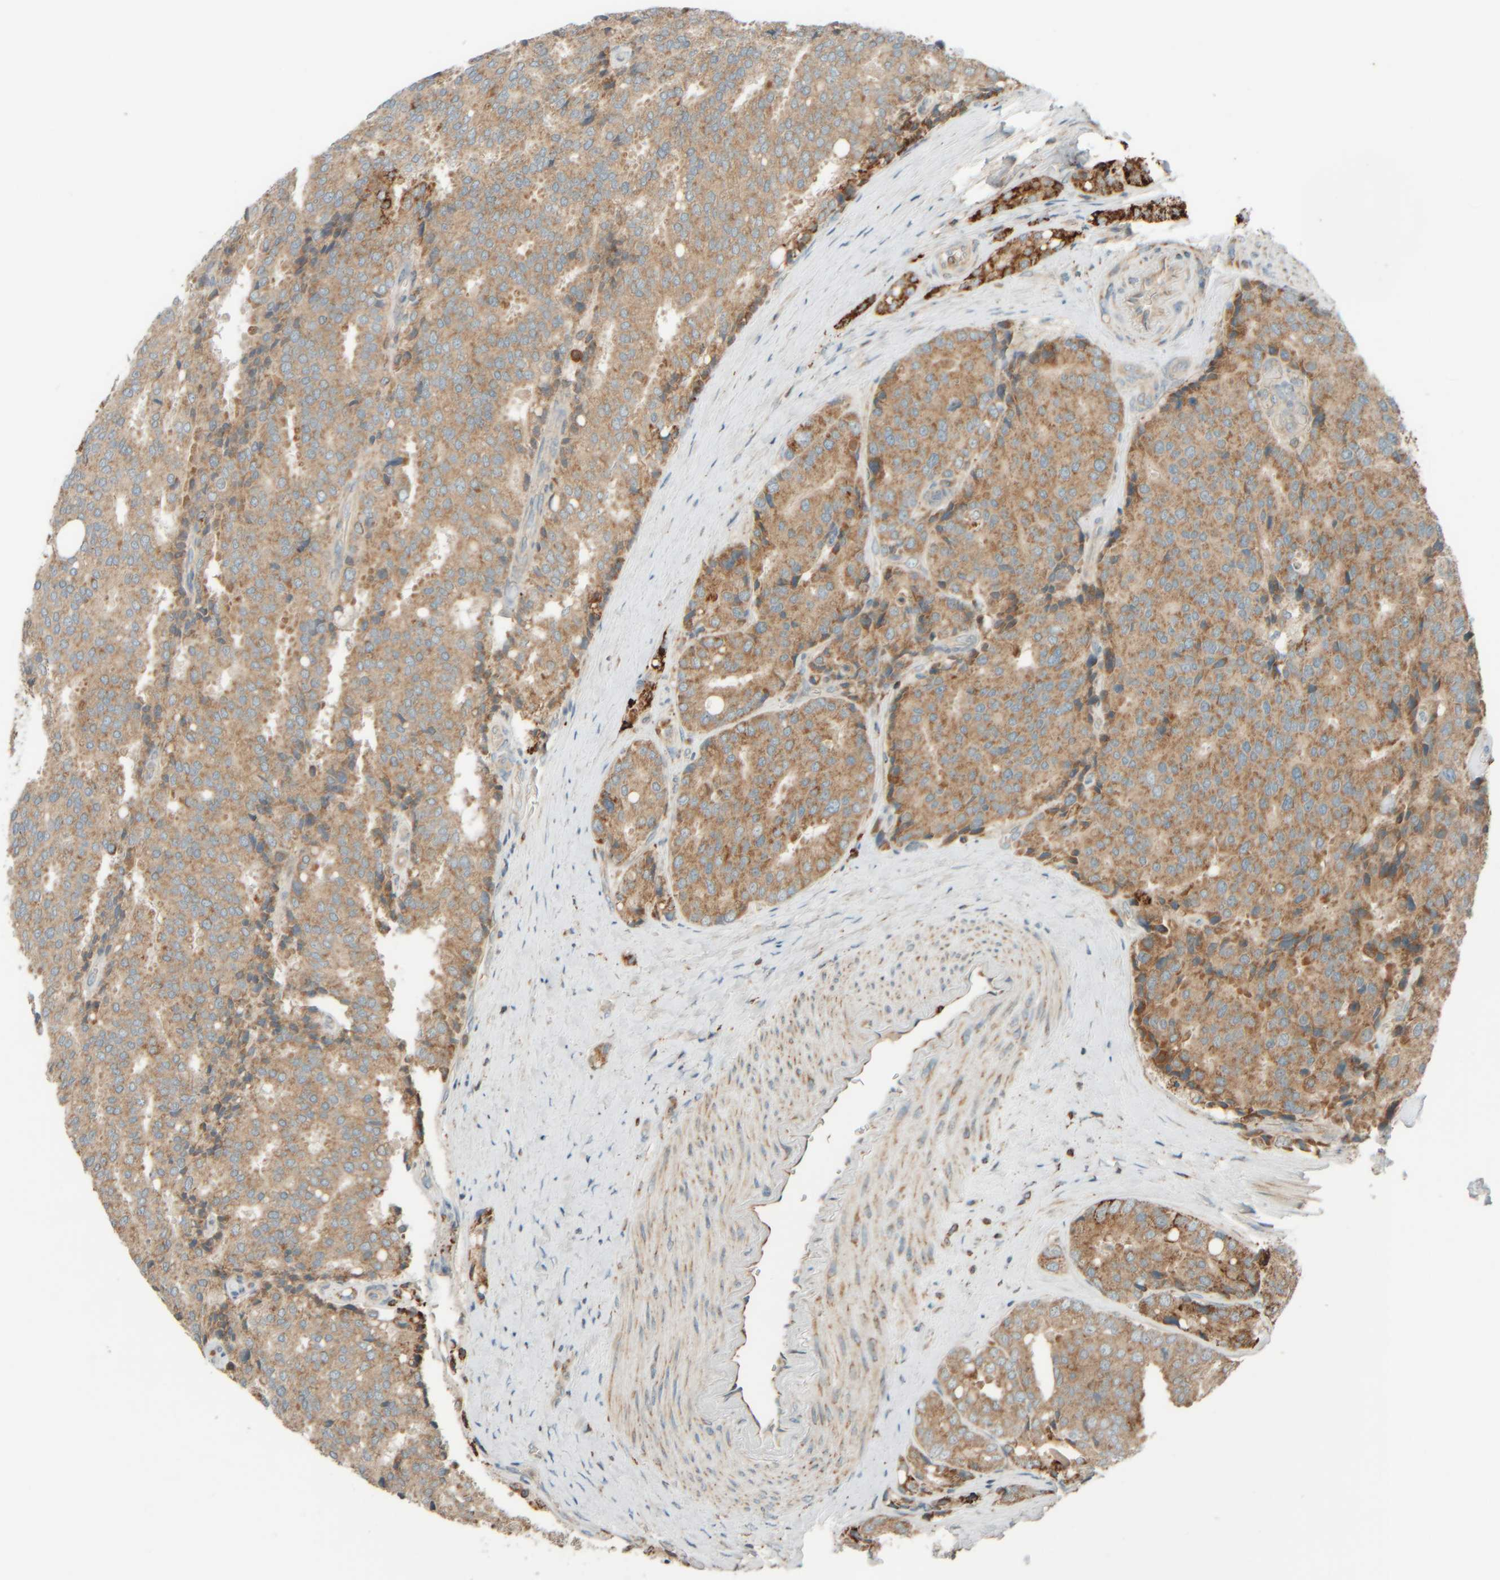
{"staining": {"intensity": "moderate", "quantity": ">75%", "location": "cytoplasmic/membranous"}, "tissue": "prostate cancer", "cell_type": "Tumor cells", "image_type": "cancer", "snomed": [{"axis": "morphology", "description": "Adenocarcinoma, High grade"}, {"axis": "topography", "description": "Prostate"}], "caption": "Prostate cancer was stained to show a protein in brown. There is medium levels of moderate cytoplasmic/membranous positivity in approximately >75% of tumor cells.", "gene": "SPAG5", "patient": {"sex": "male", "age": 50}}